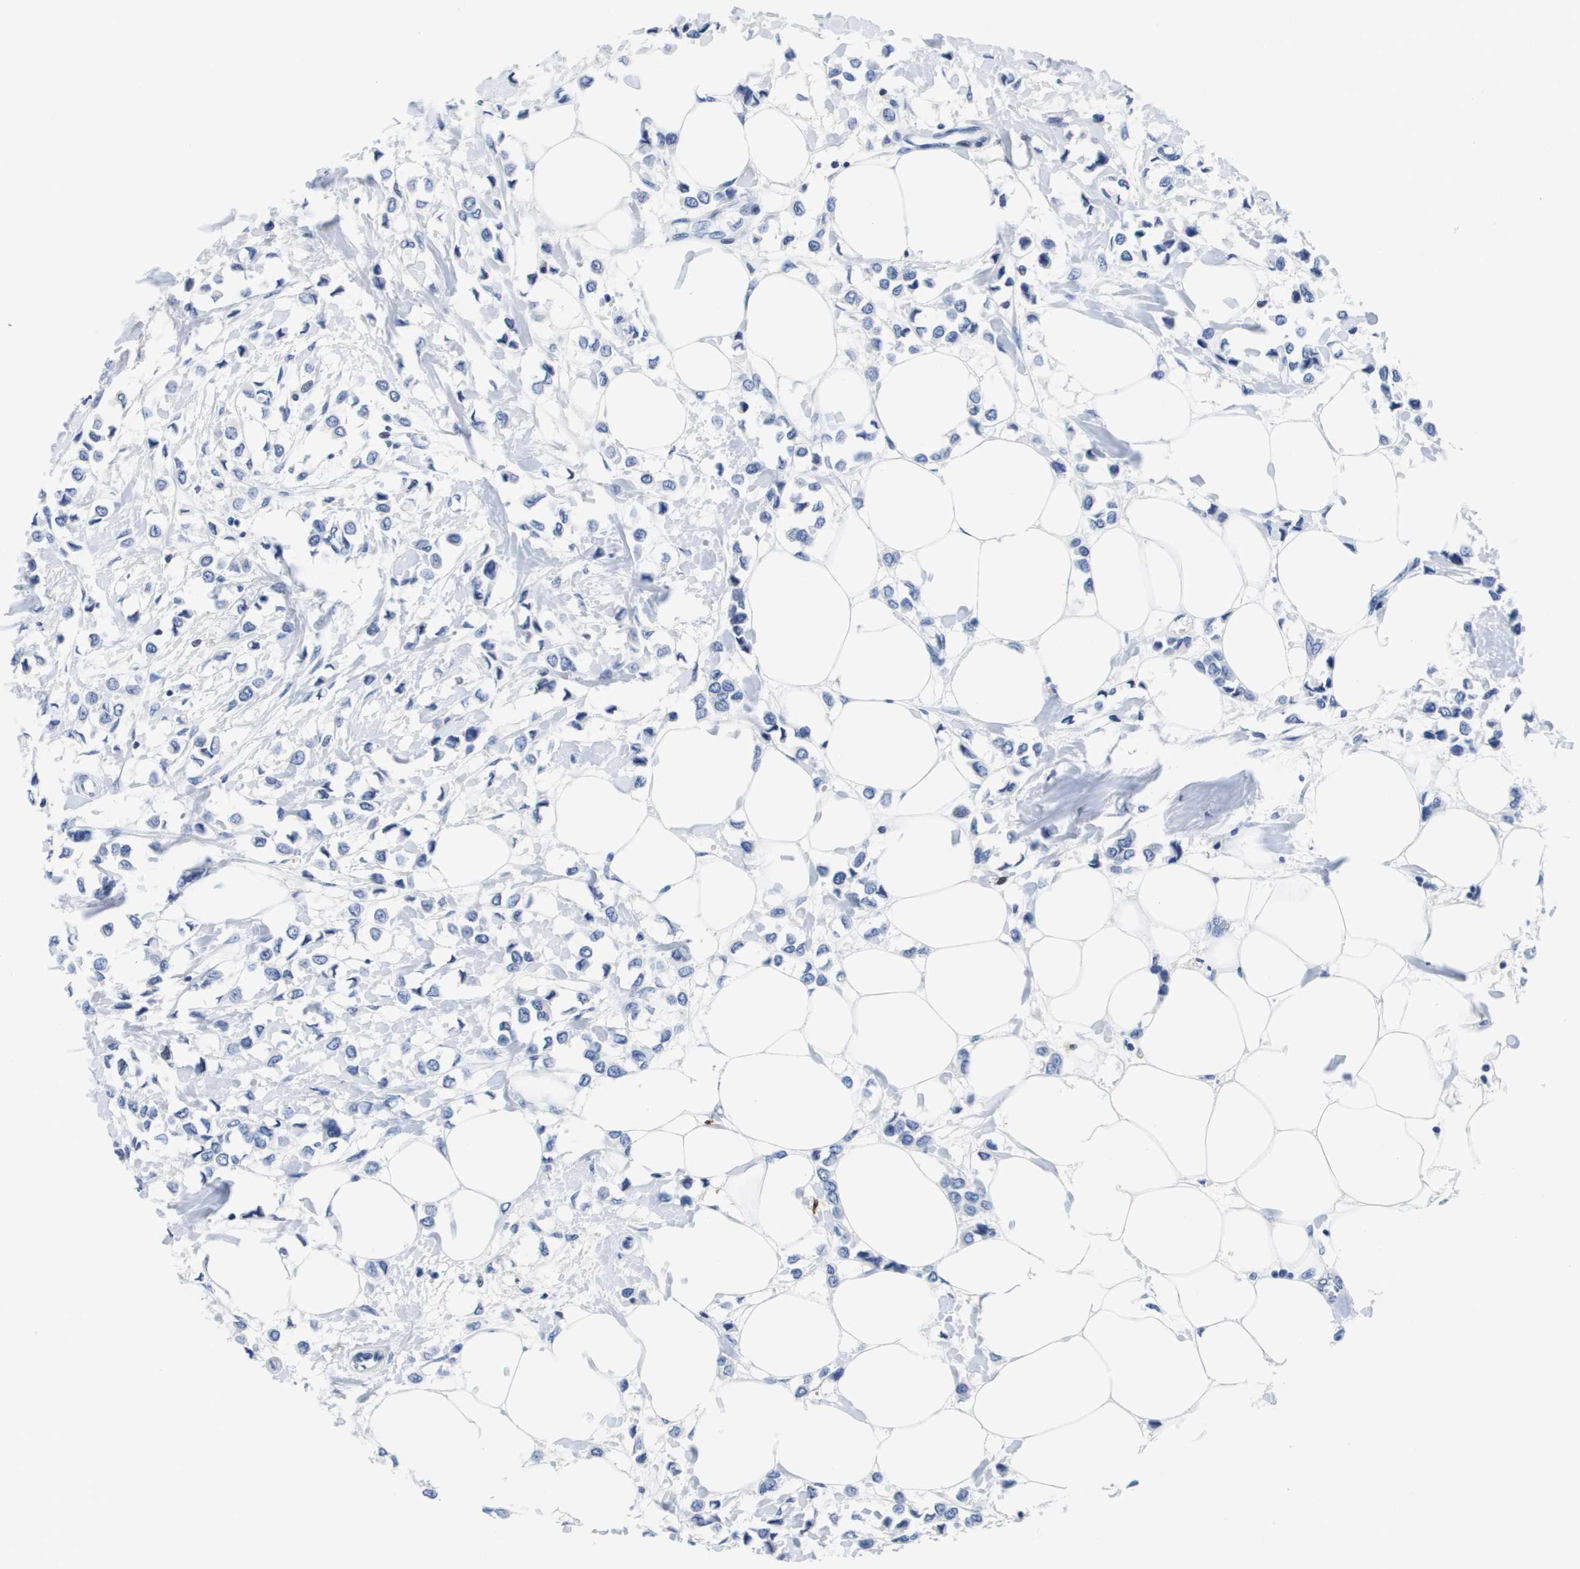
{"staining": {"intensity": "negative", "quantity": "none", "location": "none"}, "tissue": "breast cancer", "cell_type": "Tumor cells", "image_type": "cancer", "snomed": [{"axis": "morphology", "description": "Lobular carcinoma"}, {"axis": "topography", "description": "Breast"}], "caption": "Immunohistochemistry micrograph of human breast cancer stained for a protein (brown), which displays no staining in tumor cells.", "gene": "HMOX1", "patient": {"sex": "female", "age": 51}}